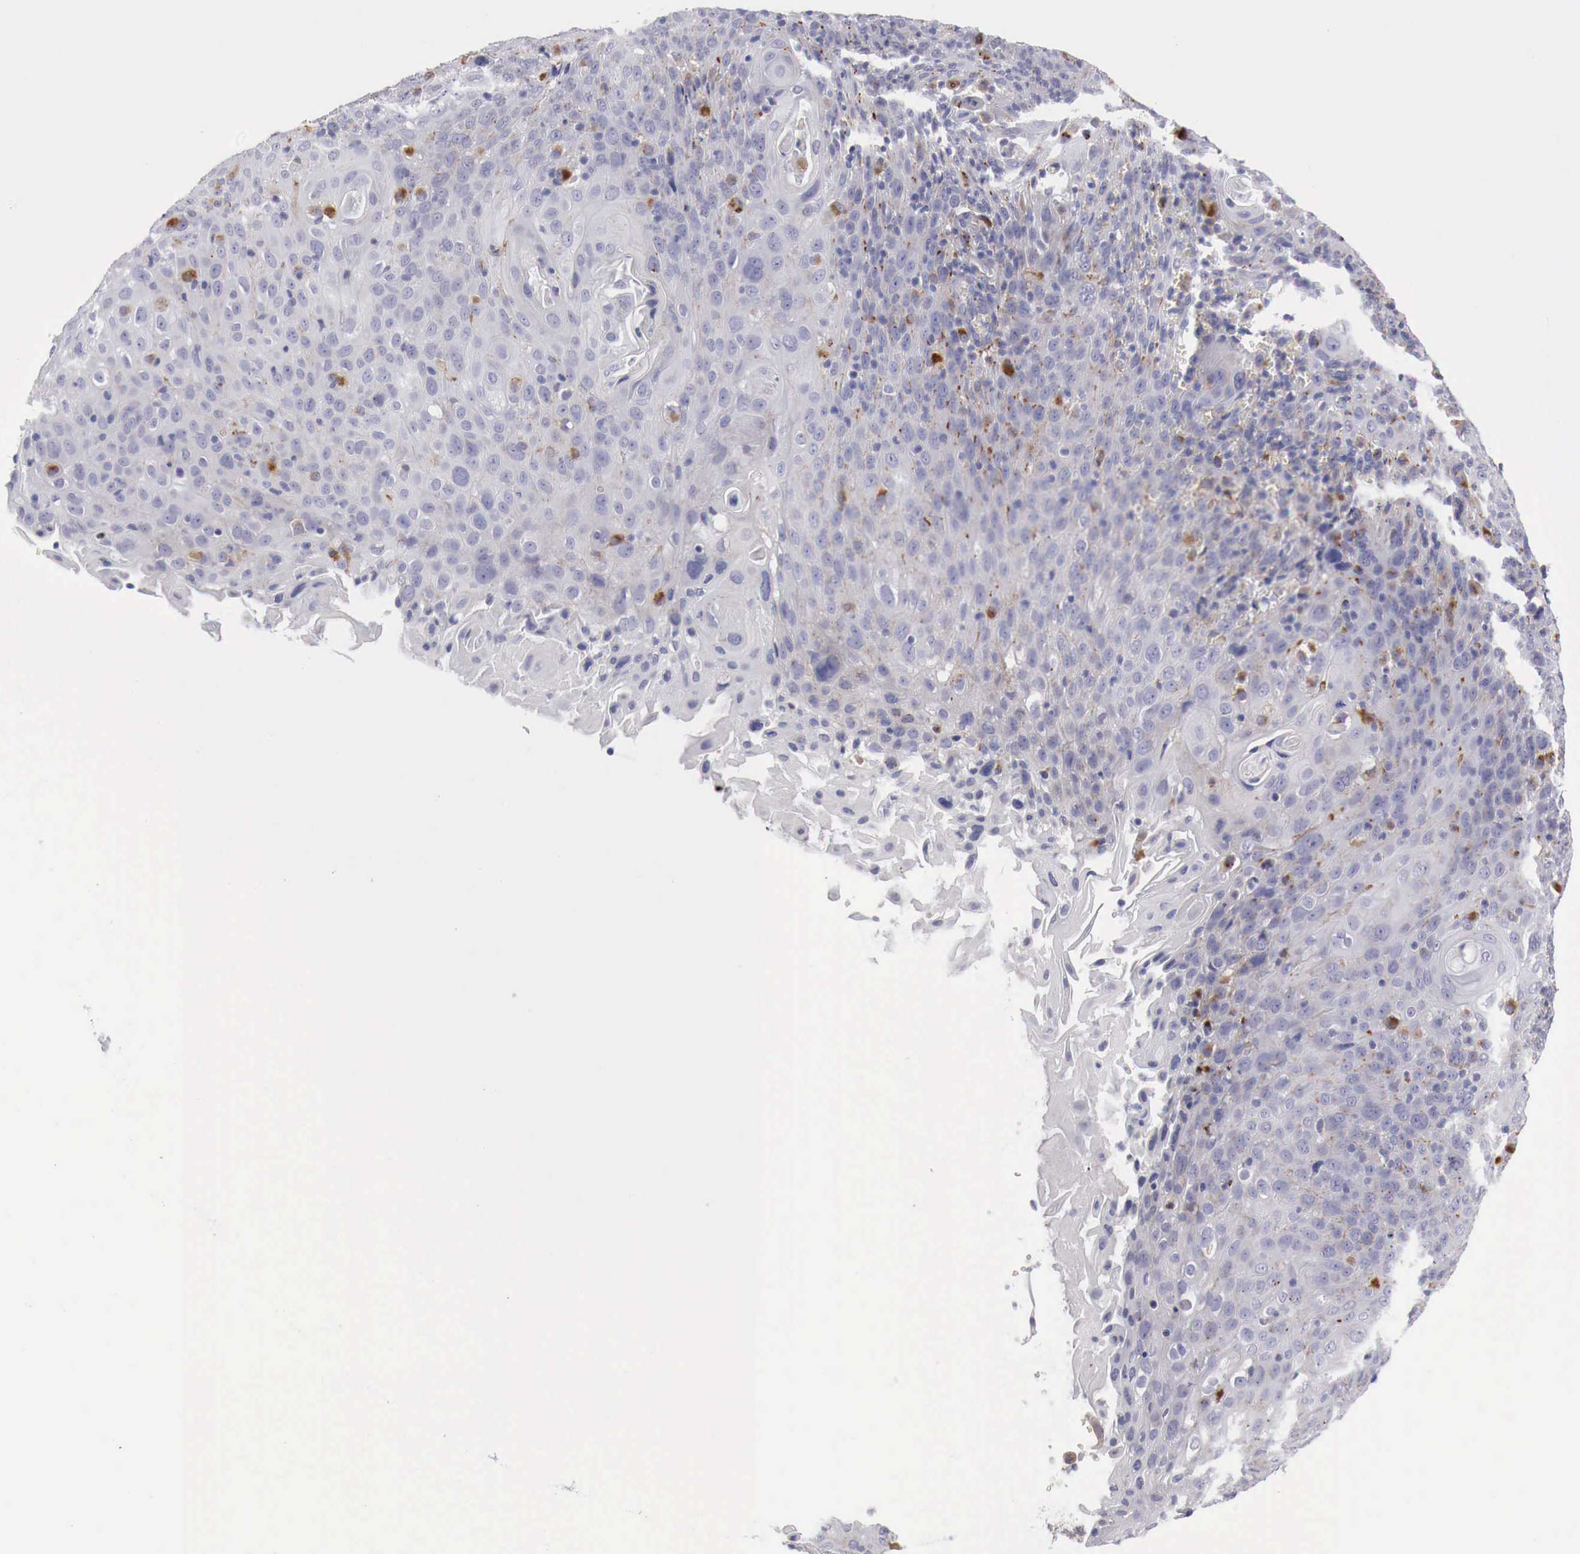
{"staining": {"intensity": "moderate", "quantity": "<25%", "location": "cytoplasmic/membranous"}, "tissue": "cervical cancer", "cell_type": "Tumor cells", "image_type": "cancer", "snomed": [{"axis": "morphology", "description": "Squamous cell carcinoma, NOS"}, {"axis": "topography", "description": "Cervix"}], "caption": "Cervical squamous cell carcinoma stained with a protein marker displays moderate staining in tumor cells.", "gene": "GLA", "patient": {"sex": "female", "age": 54}}